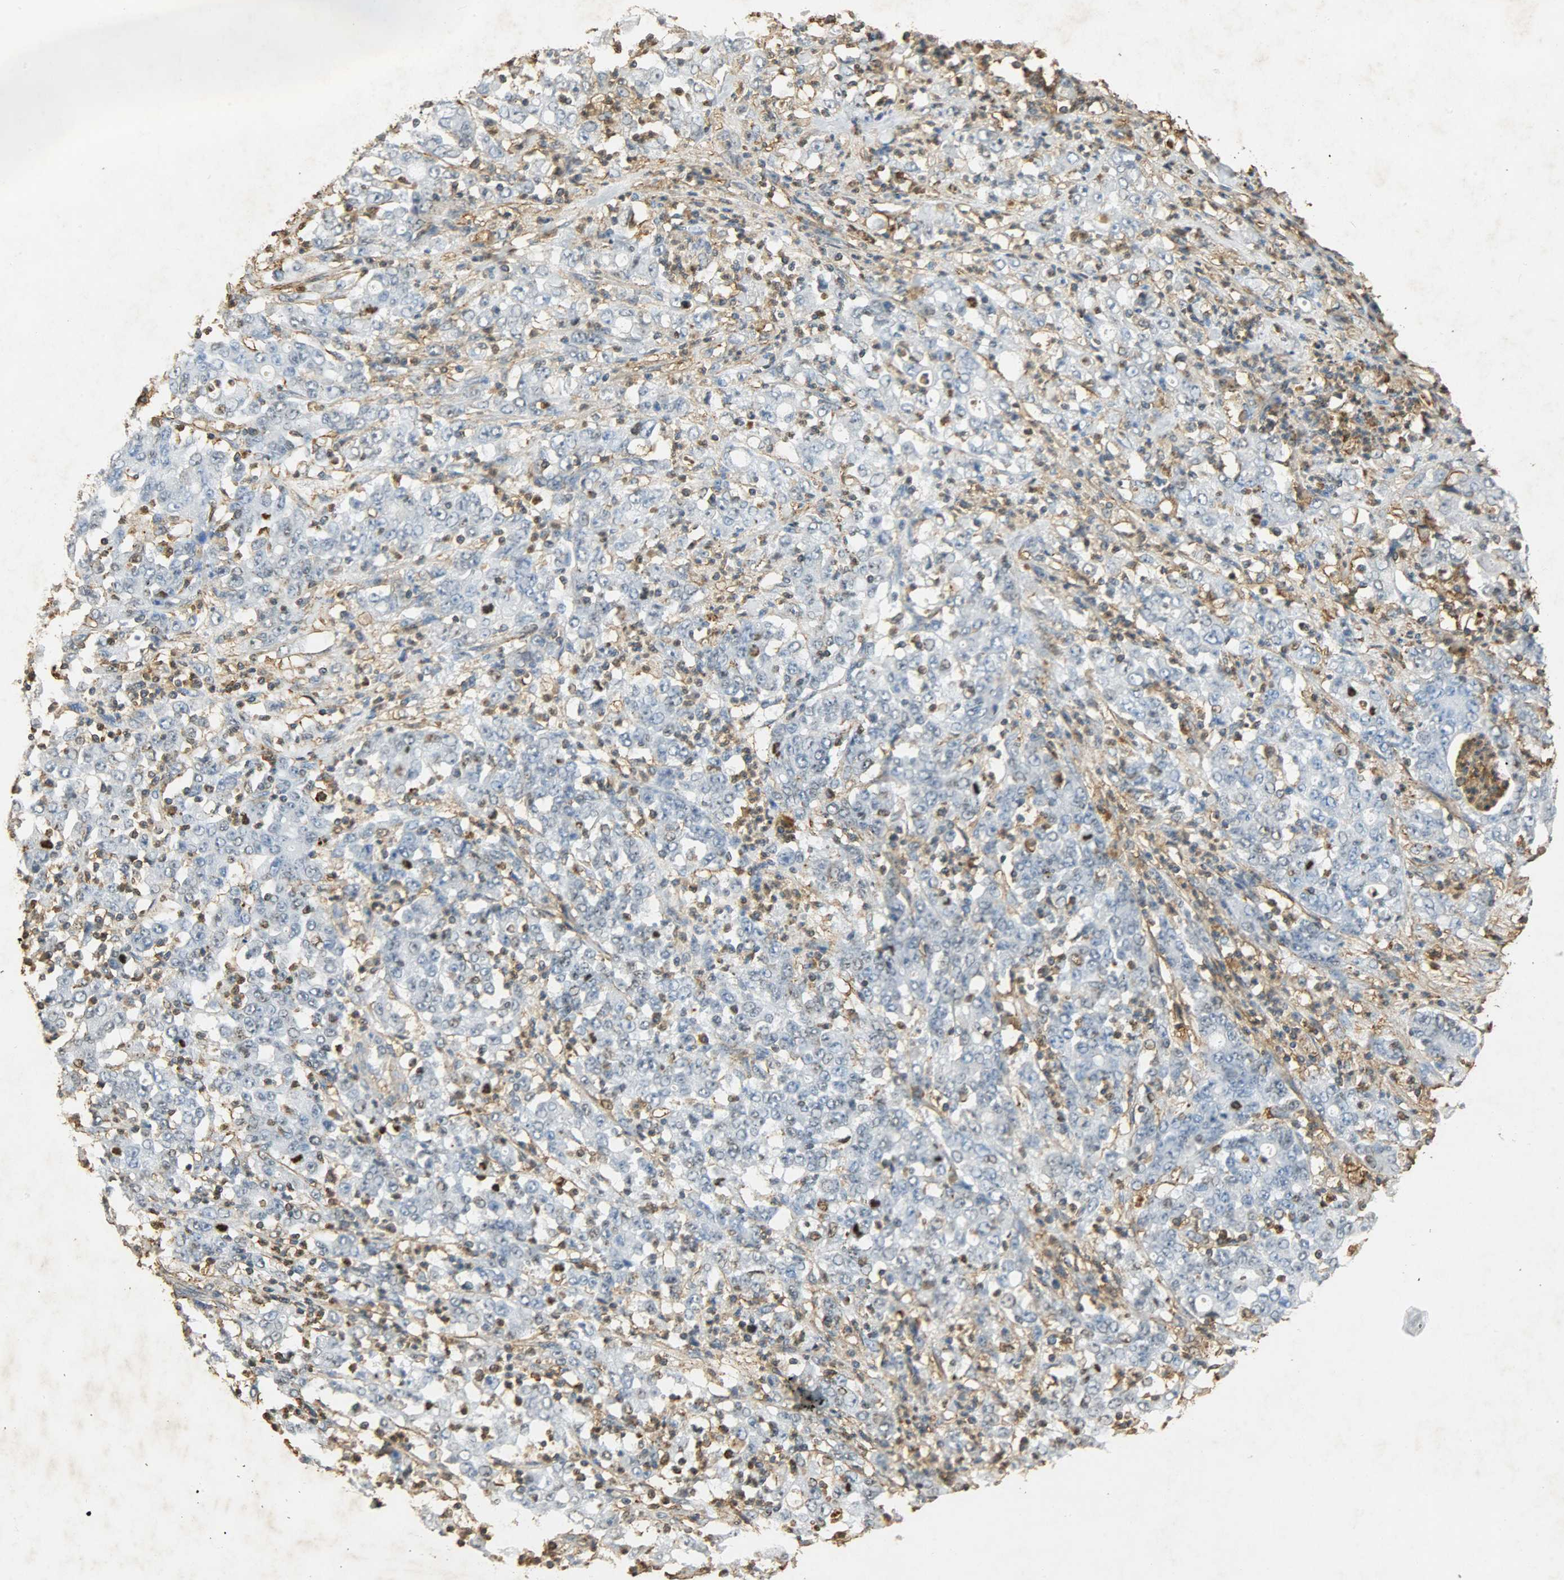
{"staining": {"intensity": "negative", "quantity": "none", "location": "none"}, "tissue": "stomach cancer", "cell_type": "Tumor cells", "image_type": "cancer", "snomed": [{"axis": "morphology", "description": "Adenocarcinoma, NOS"}, {"axis": "topography", "description": "Stomach, lower"}], "caption": "Immunohistochemistry micrograph of neoplastic tissue: human adenocarcinoma (stomach) stained with DAB exhibits no significant protein expression in tumor cells.", "gene": "ANXA6", "patient": {"sex": "female", "age": 71}}